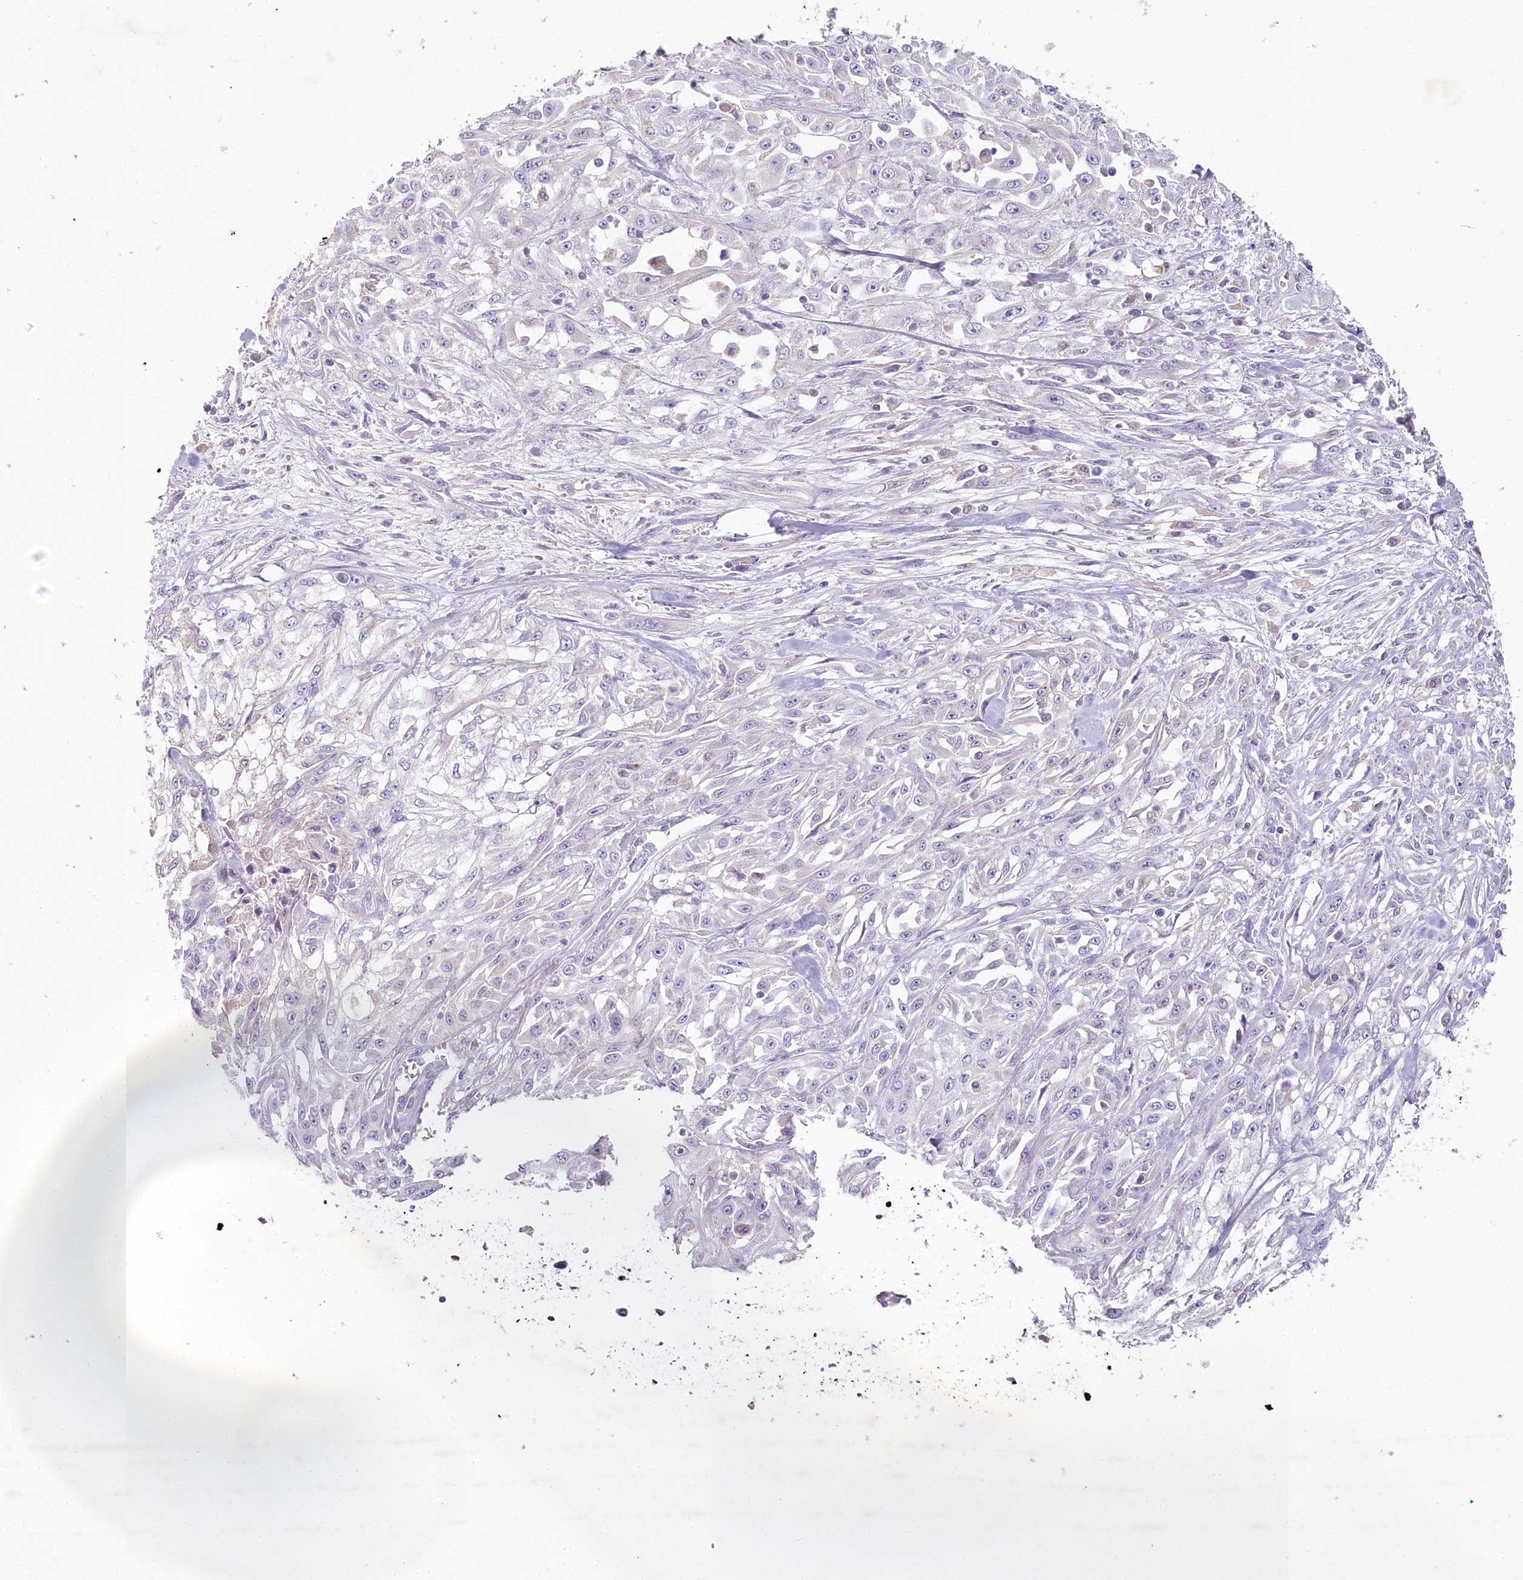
{"staining": {"intensity": "negative", "quantity": "none", "location": "none"}, "tissue": "skin cancer", "cell_type": "Tumor cells", "image_type": "cancer", "snomed": [{"axis": "morphology", "description": "Squamous cell carcinoma, NOS"}, {"axis": "morphology", "description": "Squamous cell carcinoma, metastatic, NOS"}, {"axis": "topography", "description": "Skin"}, {"axis": "topography", "description": "Lymph node"}], "caption": "High magnification brightfield microscopy of skin cancer (metastatic squamous cell carcinoma) stained with DAB (3,3'-diaminobenzidine) (brown) and counterstained with hematoxylin (blue): tumor cells show no significant expression. Brightfield microscopy of immunohistochemistry stained with DAB (brown) and hematoxylin (blue), captured at high magnification.", "gene": "HPD", "patient": {"sex": "male", "age": 75}}